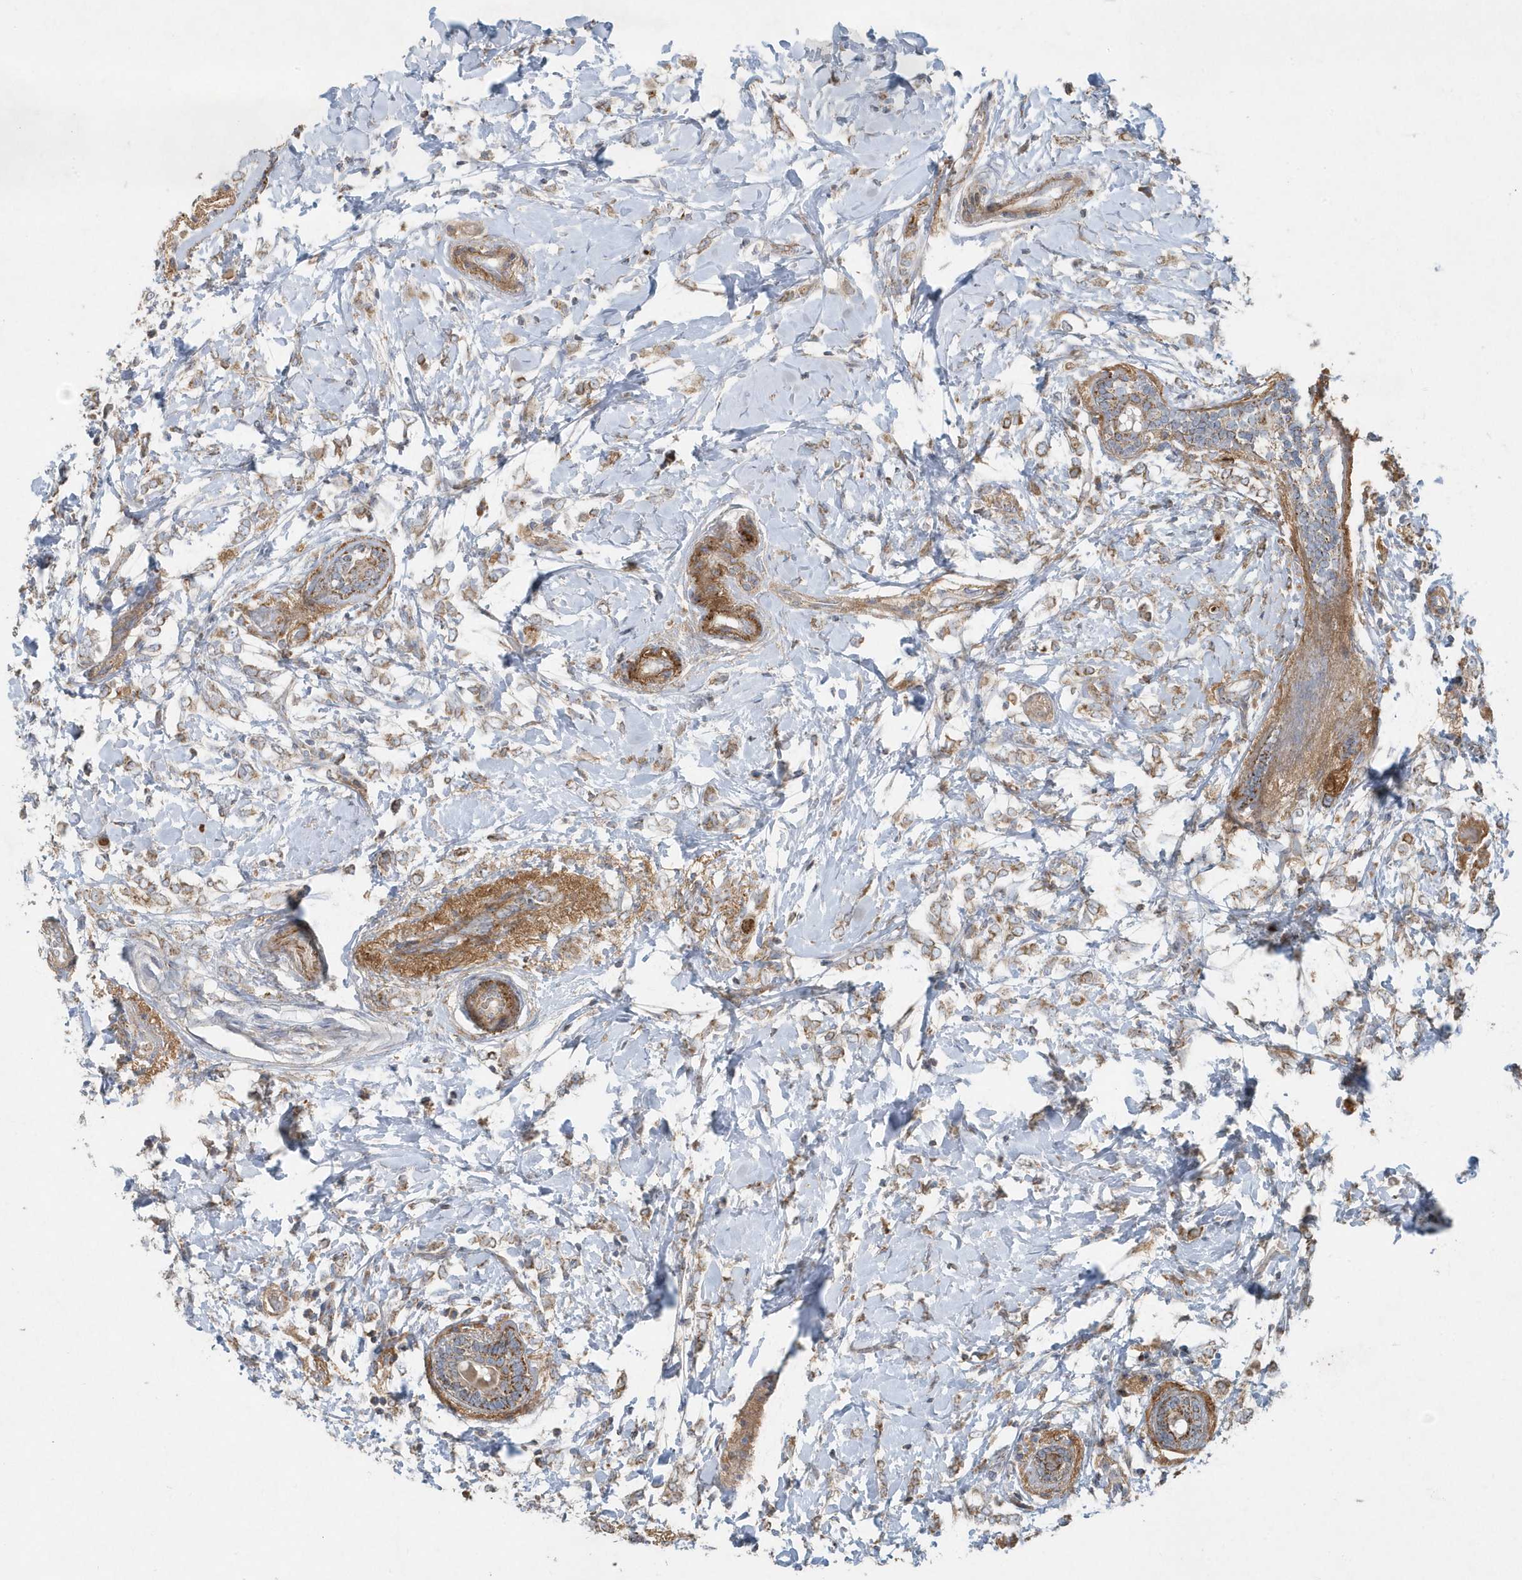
{"staining": {"intensity": "moderate", "quantity": ">75%", "location": "cytoplasmic/membranous"}, "tissue": "breast cancer", "cell_type": "Tumor cells", "image_type": "cancer", "snomed": [{"axis": "morphology", "description": "Normal tissue, NOS"}, {"axis": "morphology", "description": "Lobular carcinoma"}, {"axis": "topography", "description": "Breast"}], "caption": "This is a micrograph of immunohistochemistry (IHC) staining of breast cancer (lobular carcinoma), which shows moderate positivity in the cytoplasmic/membranous of tumor cells.", "gene": "SLC38A2", "patient": {"sex": "female", "age": 47}}